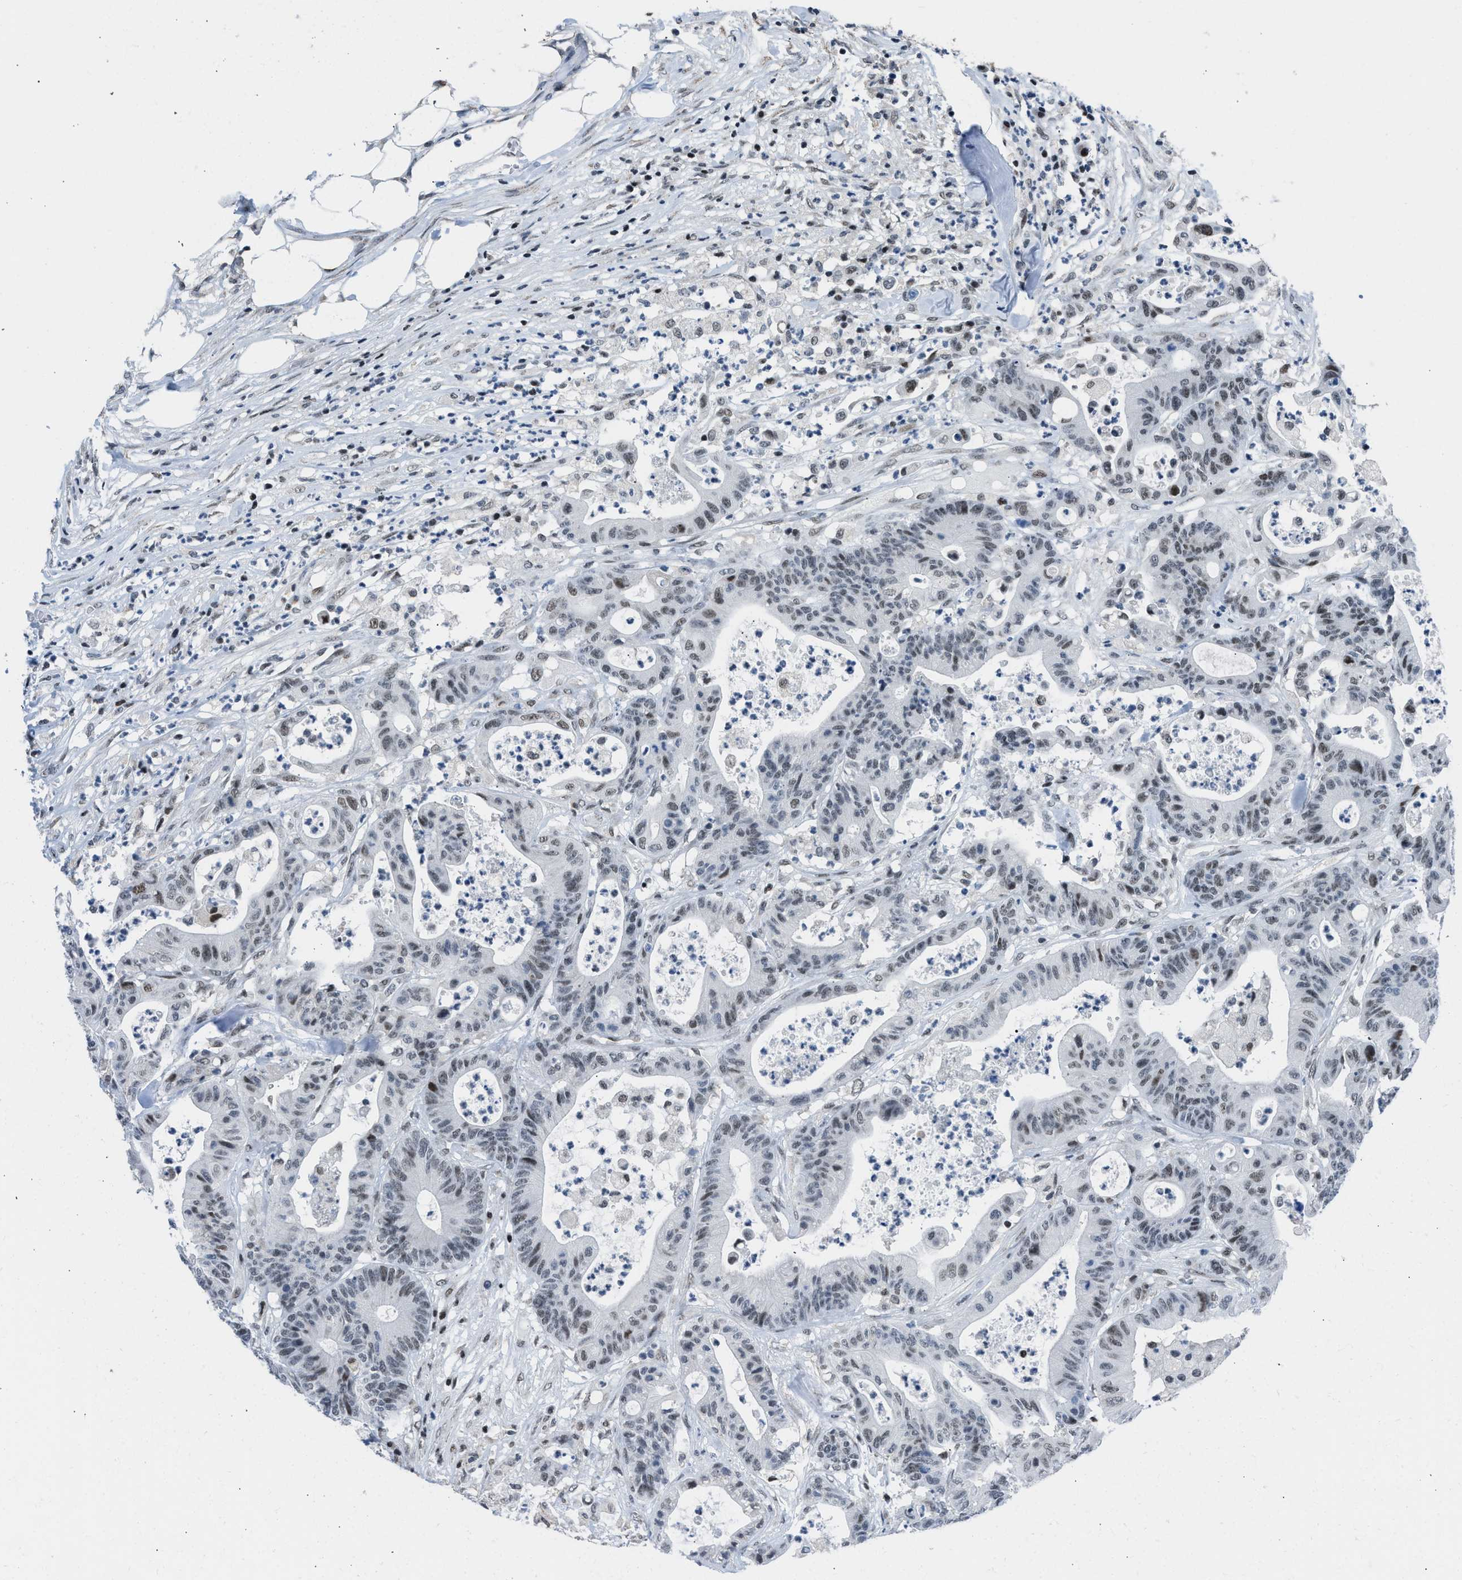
{"staining": {"intensity": "weak", "quantity": "25%-75%", "location": "nuclear"}, "tissue": "colorectal cancer", "cell_type": "Tumor cells", "image_type": "cancer", "snomed": [{"axis": "morphology", "description": "Adenocarcinoma, NOS"}, {"axis": "topography", "description": "Colon"}], "caption": "This image reveals immunohistochemistry staining of human adenocarcinoma (colorectal), with low weak nuclear expression in approximately 25%-75% of tumor cells.", "gene": "TERF2IP", "patient": {"sex": "female", "age": 84}}